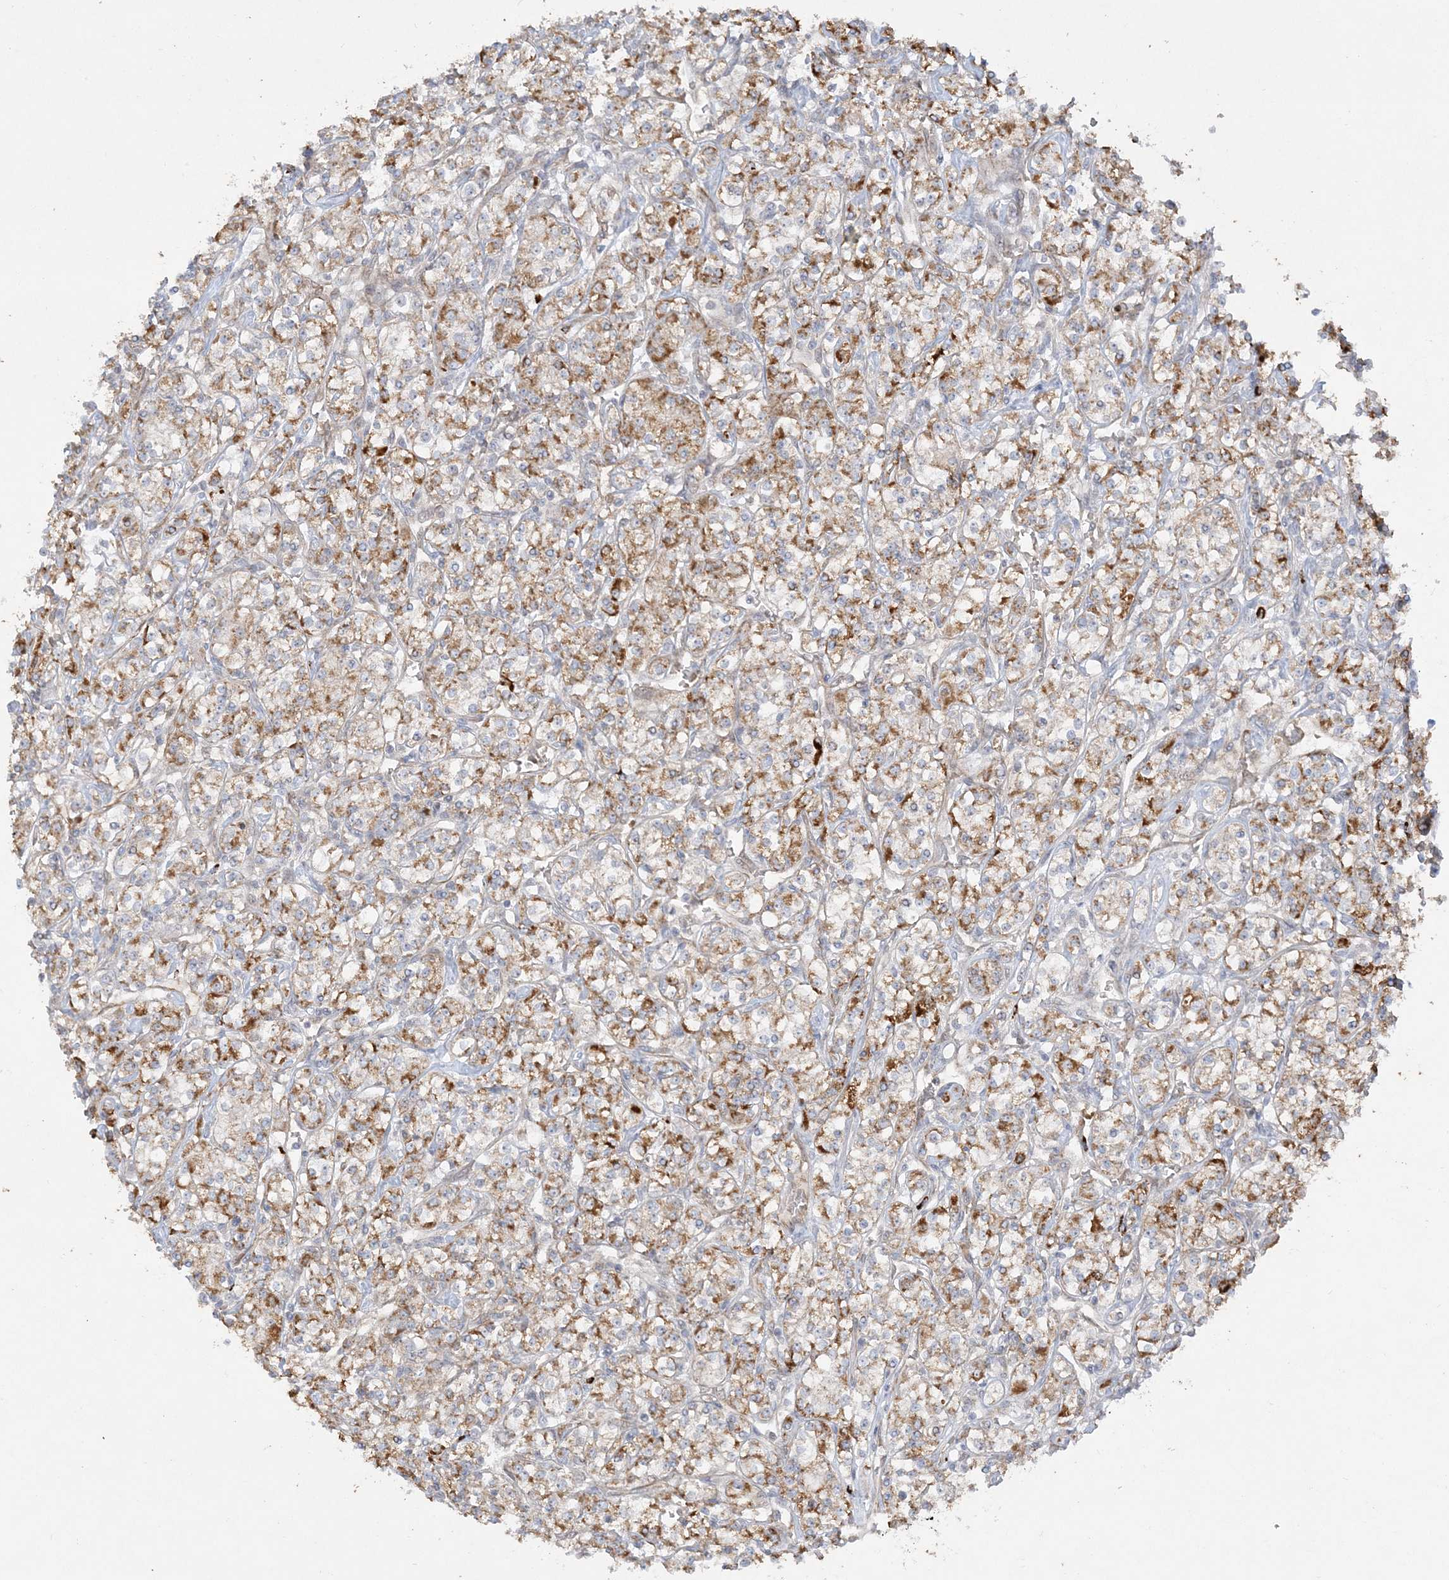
{"staining": {"intensity": "moderate", "quantity": ">75%", "location": "cytoplasmic/membranous"}, "tissue": "renal cancer", "cell_type": "Tumor cells", "image_type": "cancer", "snomed": [{"axis": "morphology", "description": "Adenocarcinoma, NOS"}, {"axis": "topography", "description": "Kidney"}], "caption": "Immunohistochemical staining of human adenocarcinoma (renal) reveals medium levels of moderate cytoplasmic/membranous protein expression in approximately >75% of tumor cells. (DAB = brown stain, brightfield microscopy at high magnification).", "gene": "INPP1", "patient": {"sex": "male", "age": 77}}